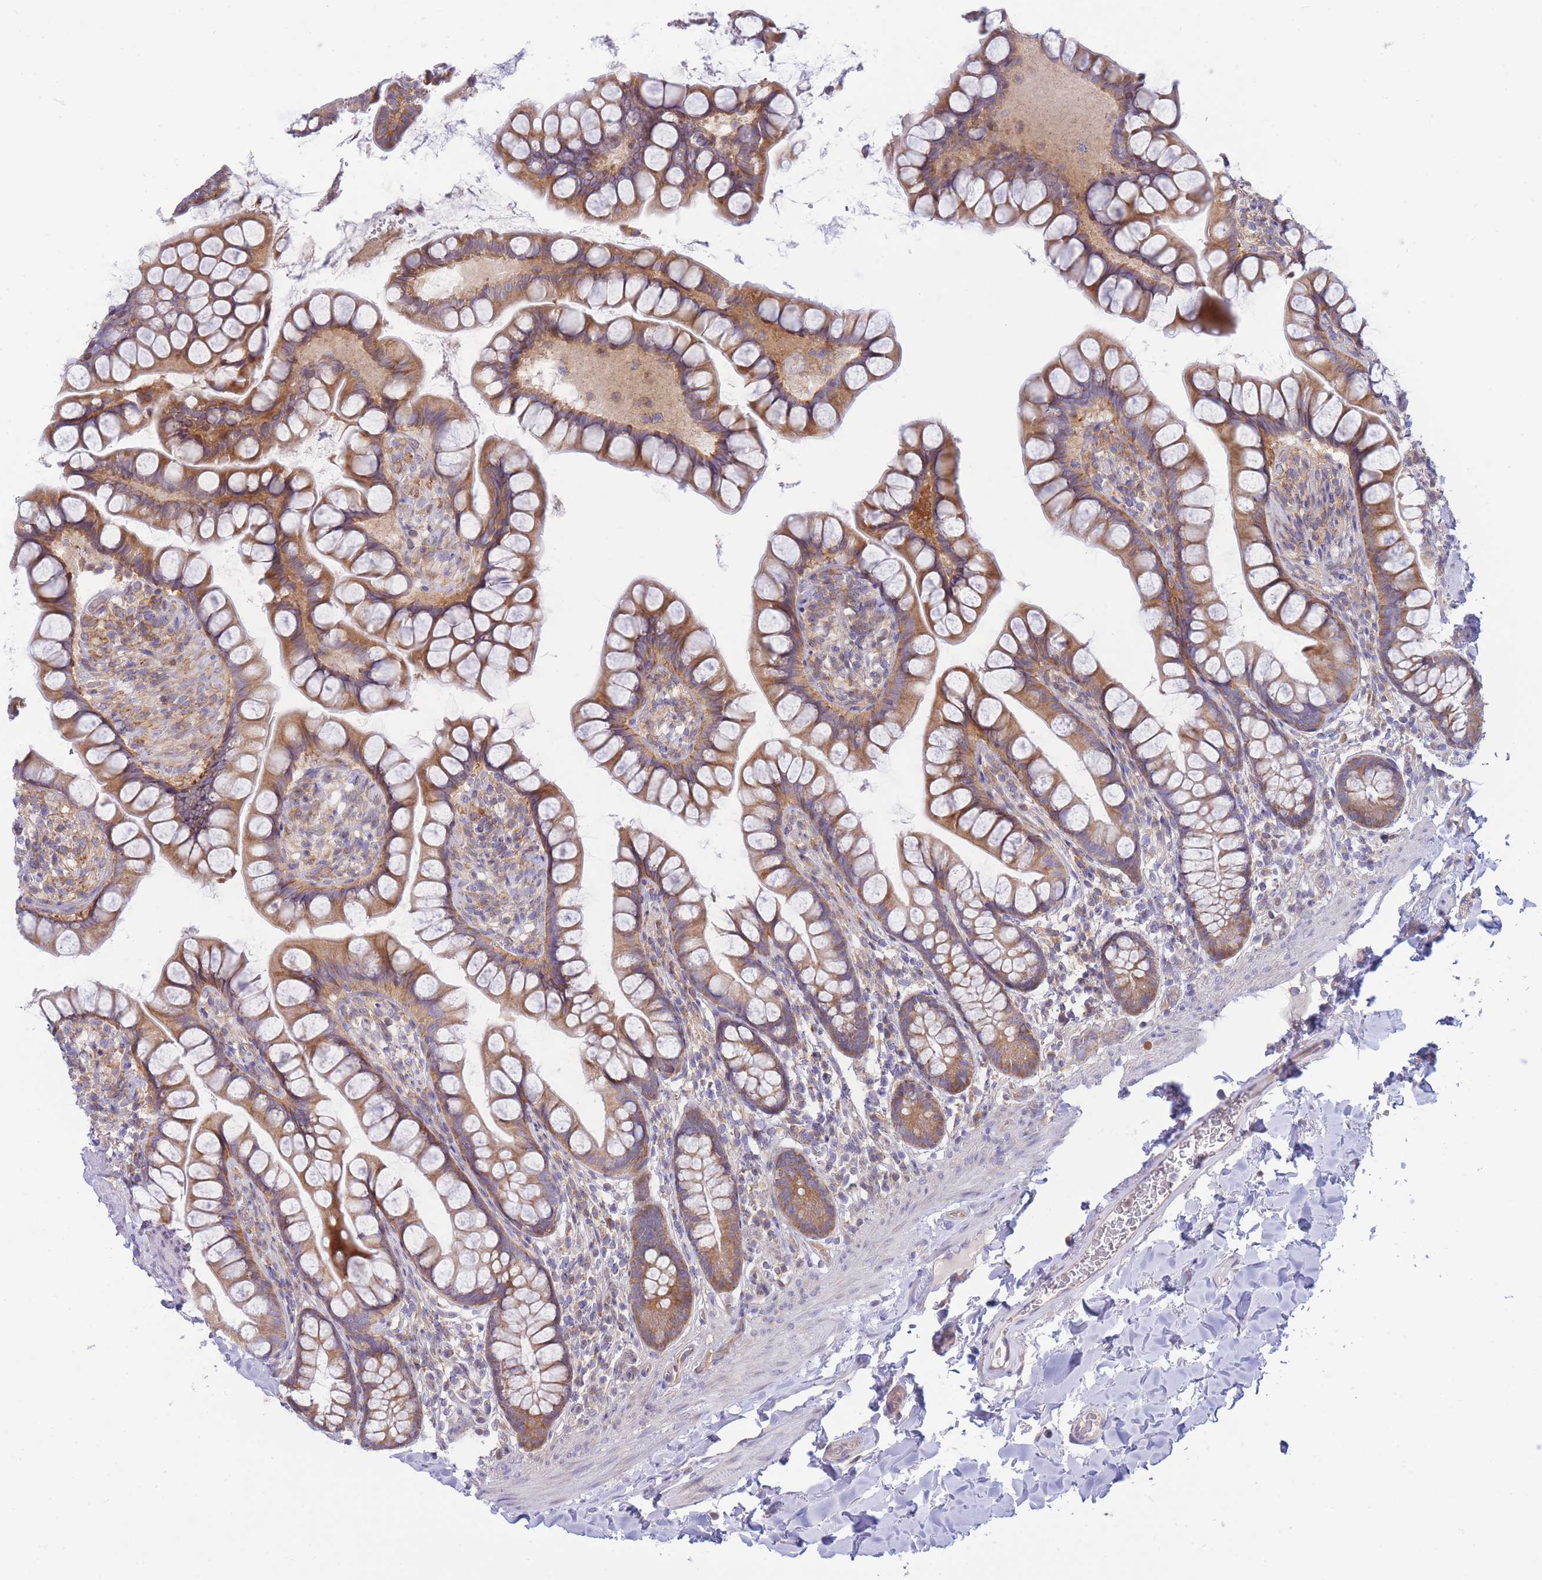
{"staining": {"intensity": "moderate", "quantity": ">75%", "location": "cytoplasmic/membranous"}, "tissue": "small intestine", "cell_type": "Glandular cells", "image_type": "normal", "snomed": [{"axis": "morphology", "description": "Normal tissue, NOS"}, {"axis": "topography", "description": "Small intestine"}], "caption": "Moderate cytoplasmic/membranous staining is identified in about >75% of glandular cells in unremarkable small intestine.", "gene": "SH2B2", "patient": {"sex": "male", "age": 70}}